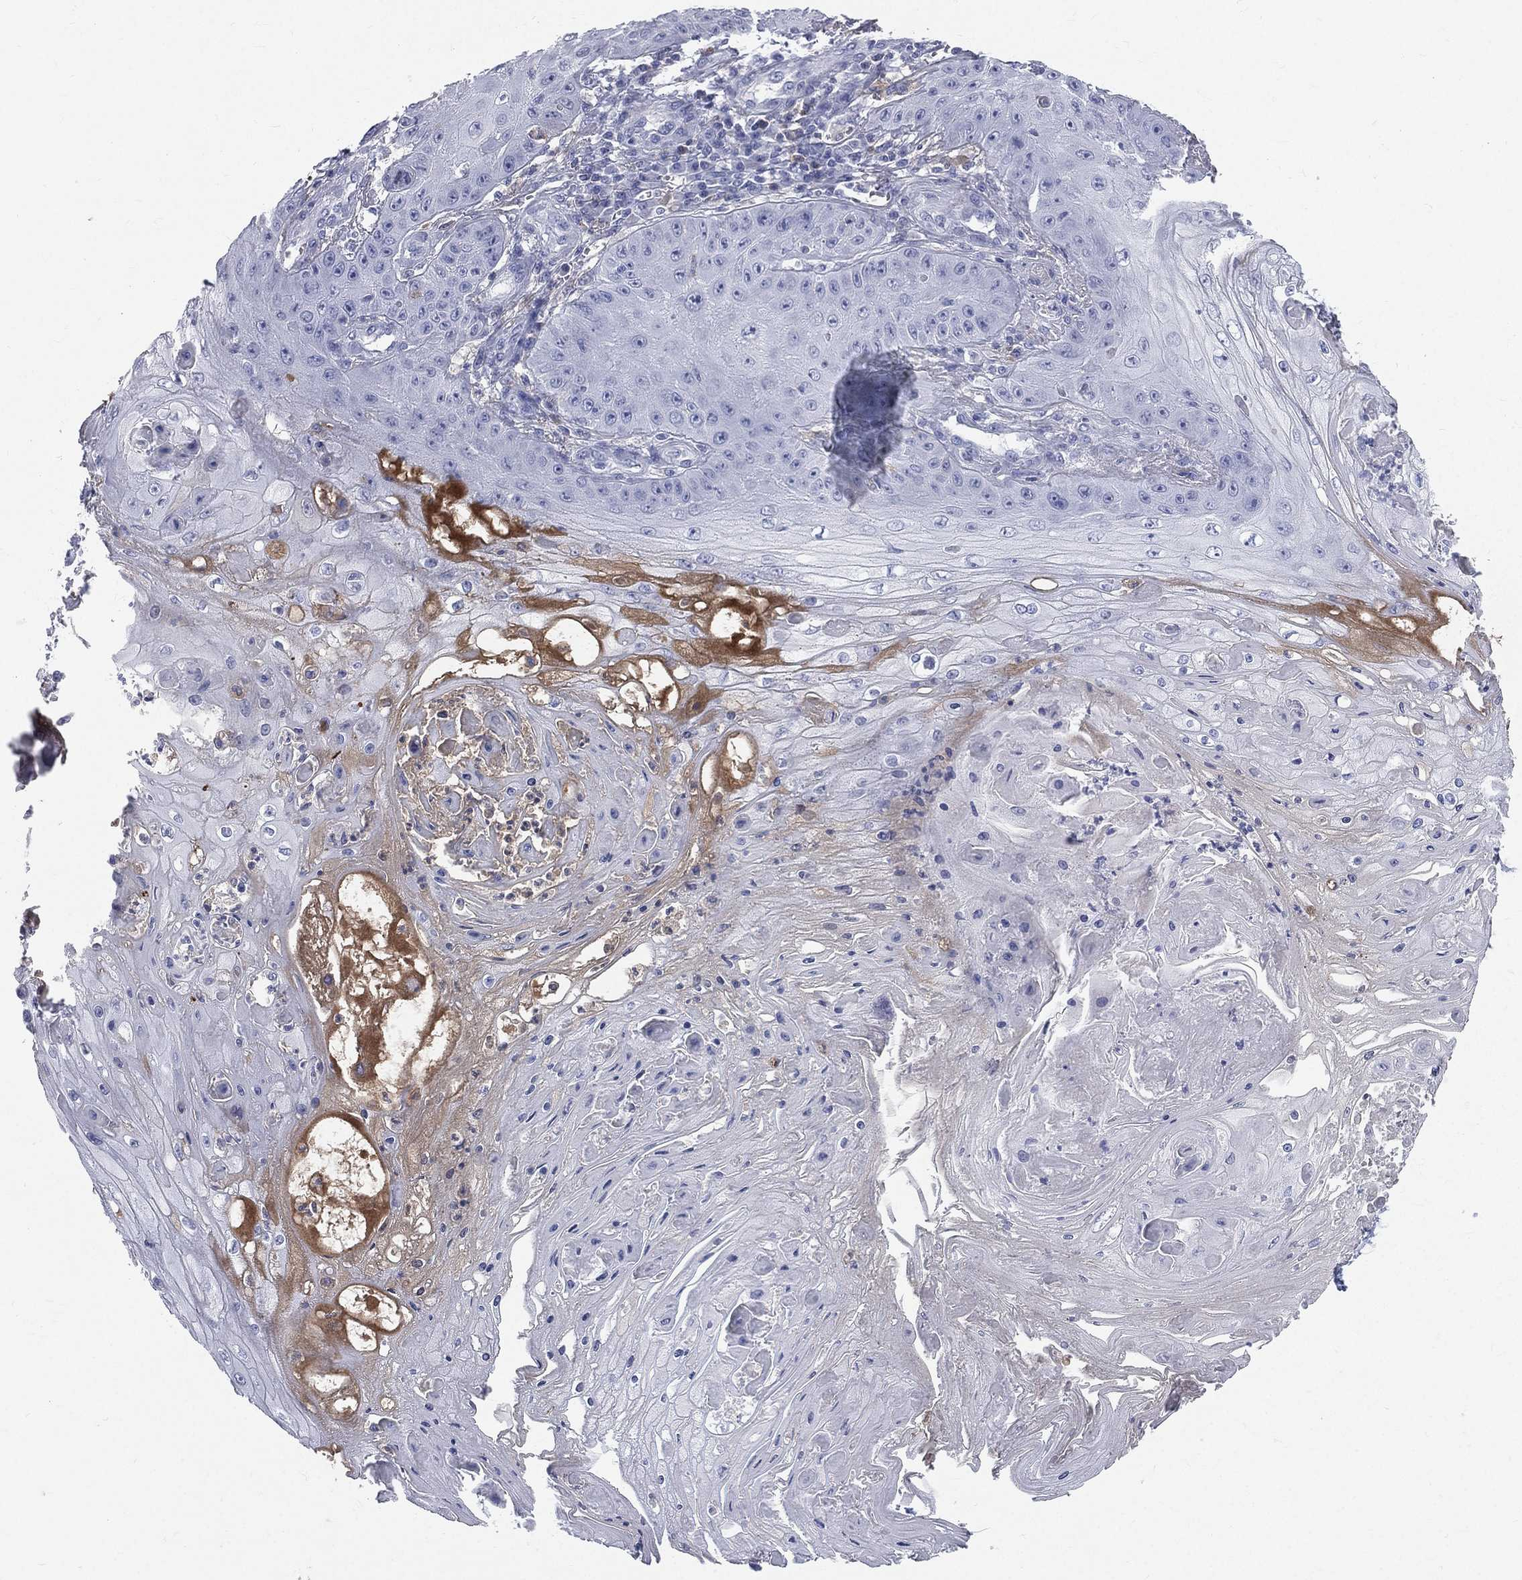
{"staining": {"intensity": "negative", "quantity": "none", "location": "none"}, "tissue": "skin cancer", "cell_type": "Tumor cells", "image_type": "cancer", "snomed": [{"axis": "morphology", "description": "Squamous cell carcinoma, NOS"}, {"axis": "topography", "description": "Skin"}], "caption": "Tumor cells are negative for brown protein staining in skin cancer (squamous cell carcinoma).", "gene": "HP", "patient": {"sex": "male", "age": 70}}